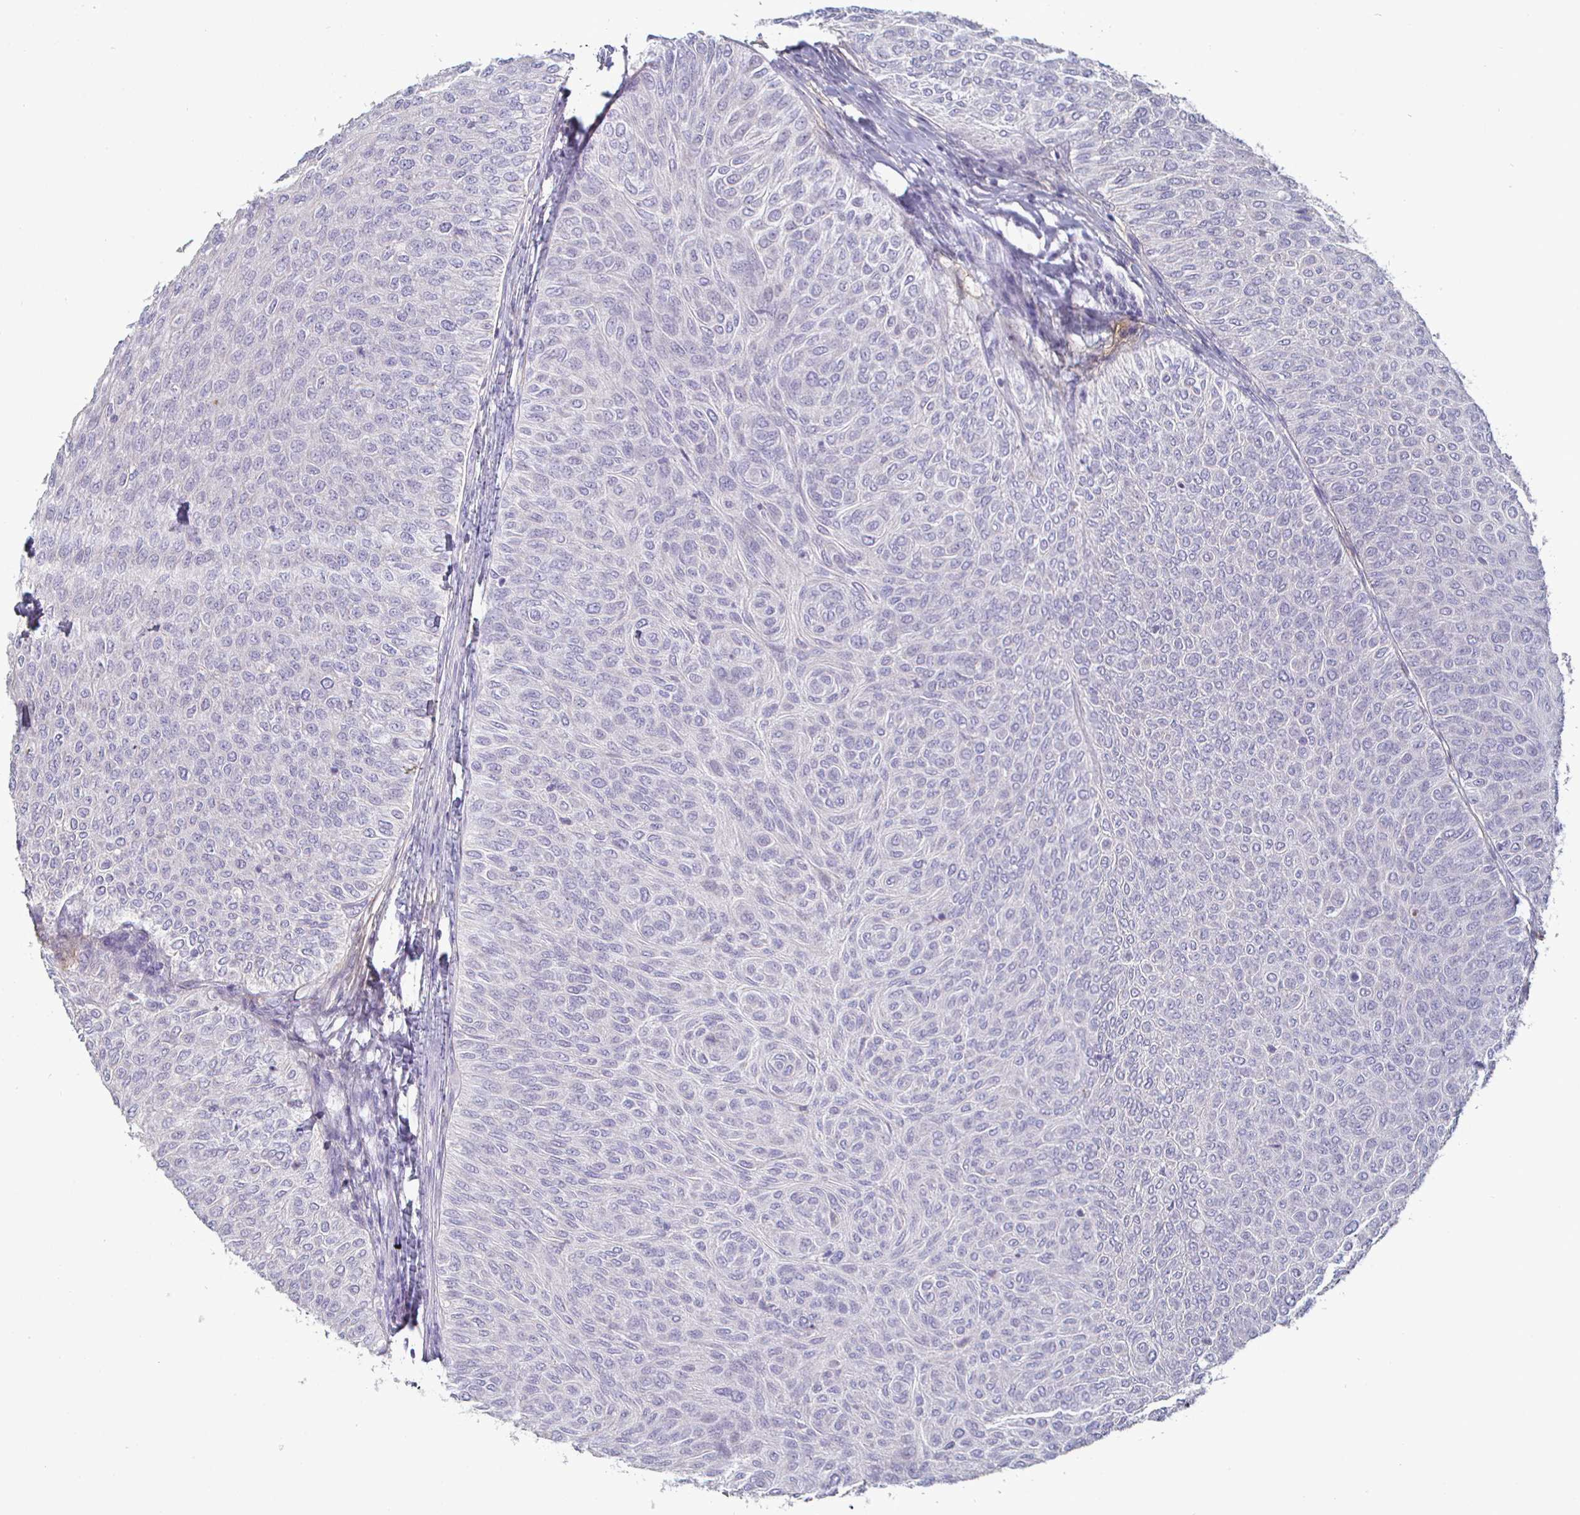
{"staining": {"intensity": "negative", "quantity": "none", "location": "none"}, "tissue": "urothelial cancer", "cell_type": "Tumor cells", "image_type": "cancer", "snomed": [{"axis": "morphology", "description": "Urothelial carcinoma, Low grade"}, {"axis": "topography", "description": "Urinary bladder"}], "caption": "Micrograph shows no significant protein expression in tumor cells of low-grade urothelial carcinoma.", "gene": "ENPP1", "patient": {"sex": "male", "age": 78}}